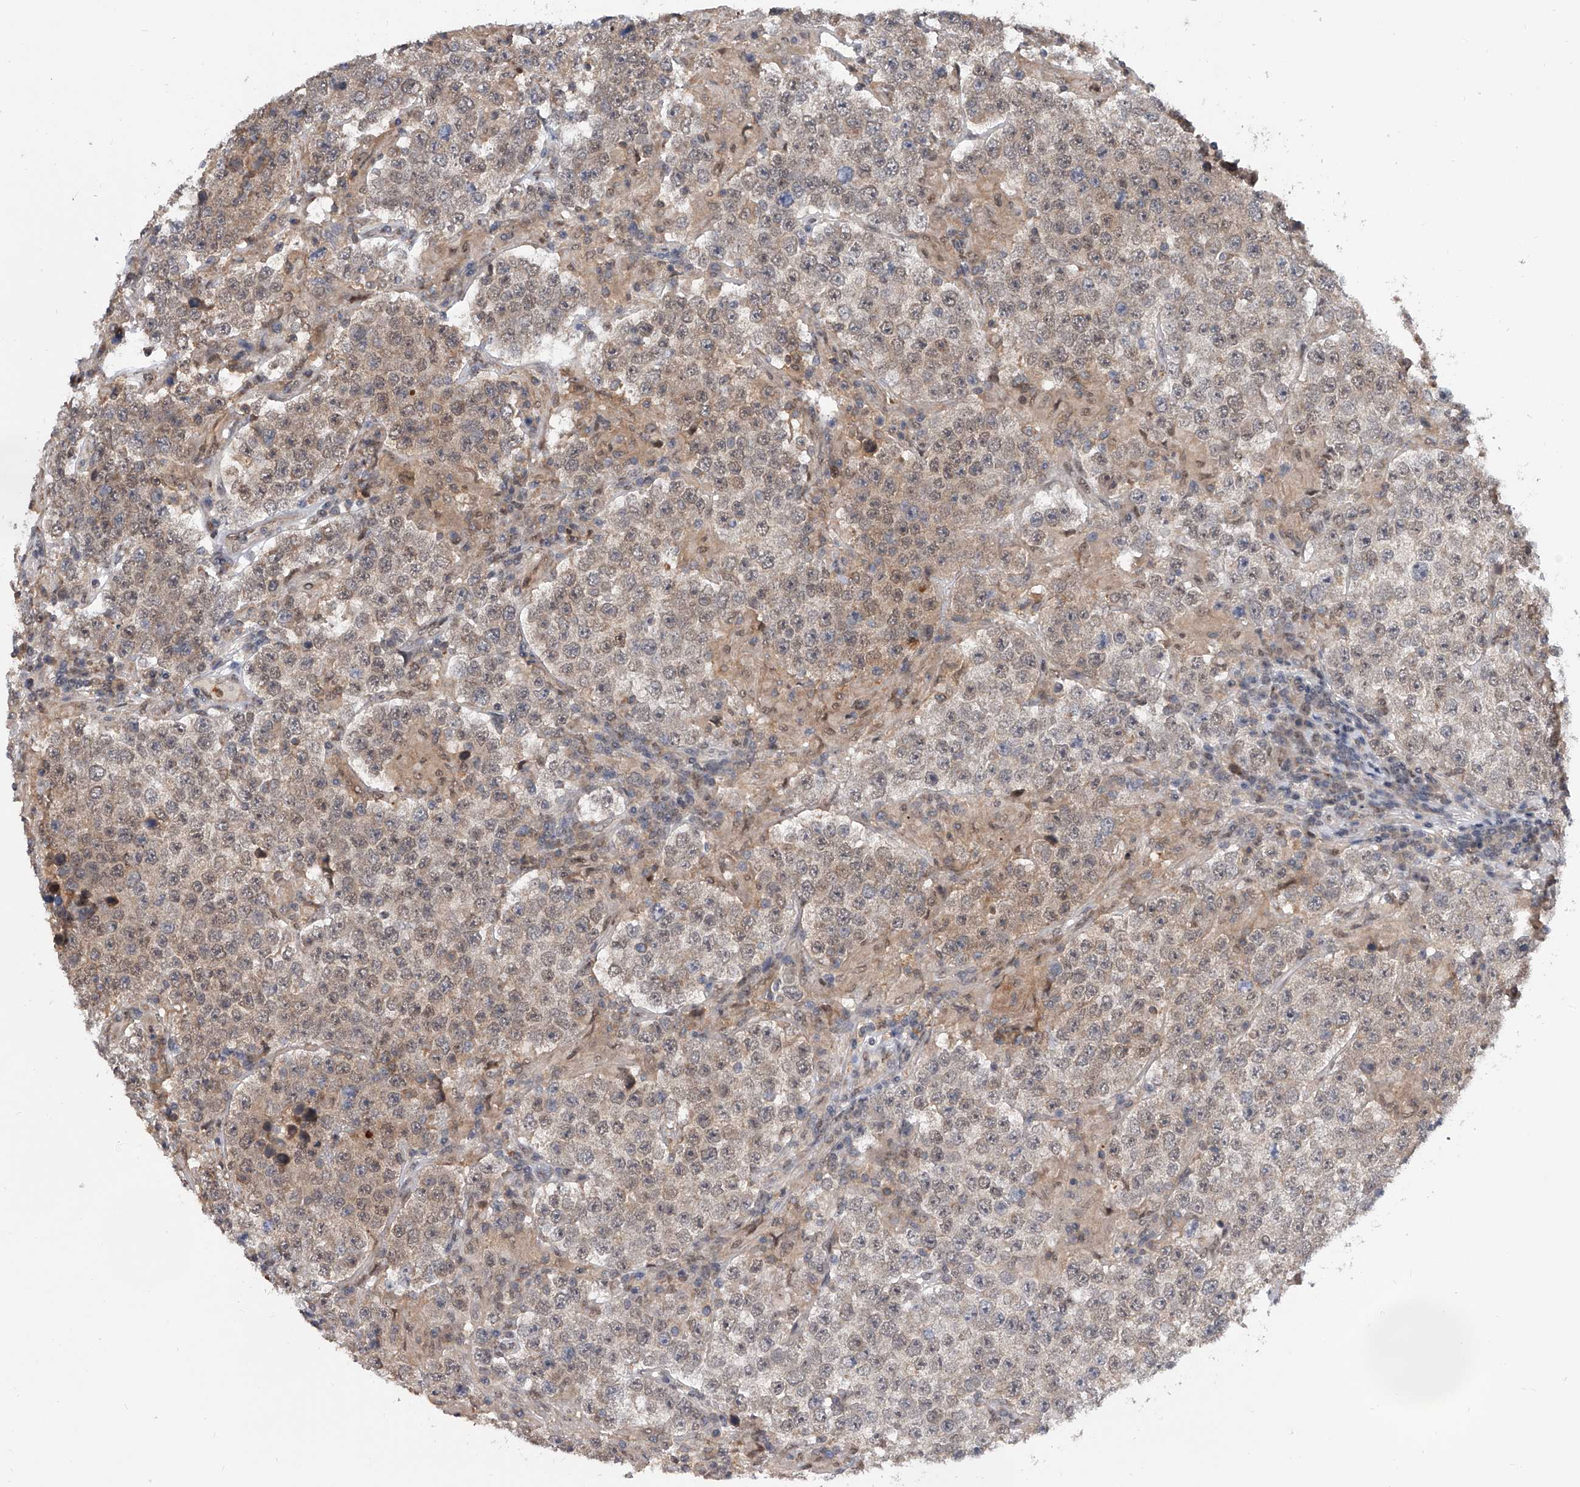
{"staining": {"intensity": "weak", "quantity": "25%-75%", "location": "nuclear"}, "tissue": "testis cancer", "cell_type": "Tumor cells", "image_type": "cancer", "snomed": [{"axis": "morphology", "description": "Normal tissue, NOS"}, {"axis": "morphology", "description": "Urothelial carcinoma, High grade"}, {"axis": "morphology", "description": "Seminoma, NOS"}, {"axis": "morphology", "description": "Carcinoma, Embryonal, NOS"}, {"axis": "topography", "description": "Urinary bladder"}, {"axis": "topography", "description": "Testis"}], "caption": "Testis seminoma tissue exhibits weak nuclear expression in about 25%-75% of tumor cells", "gene": "BHLHE23", "patient": {"sex": "male", "age": 41}}